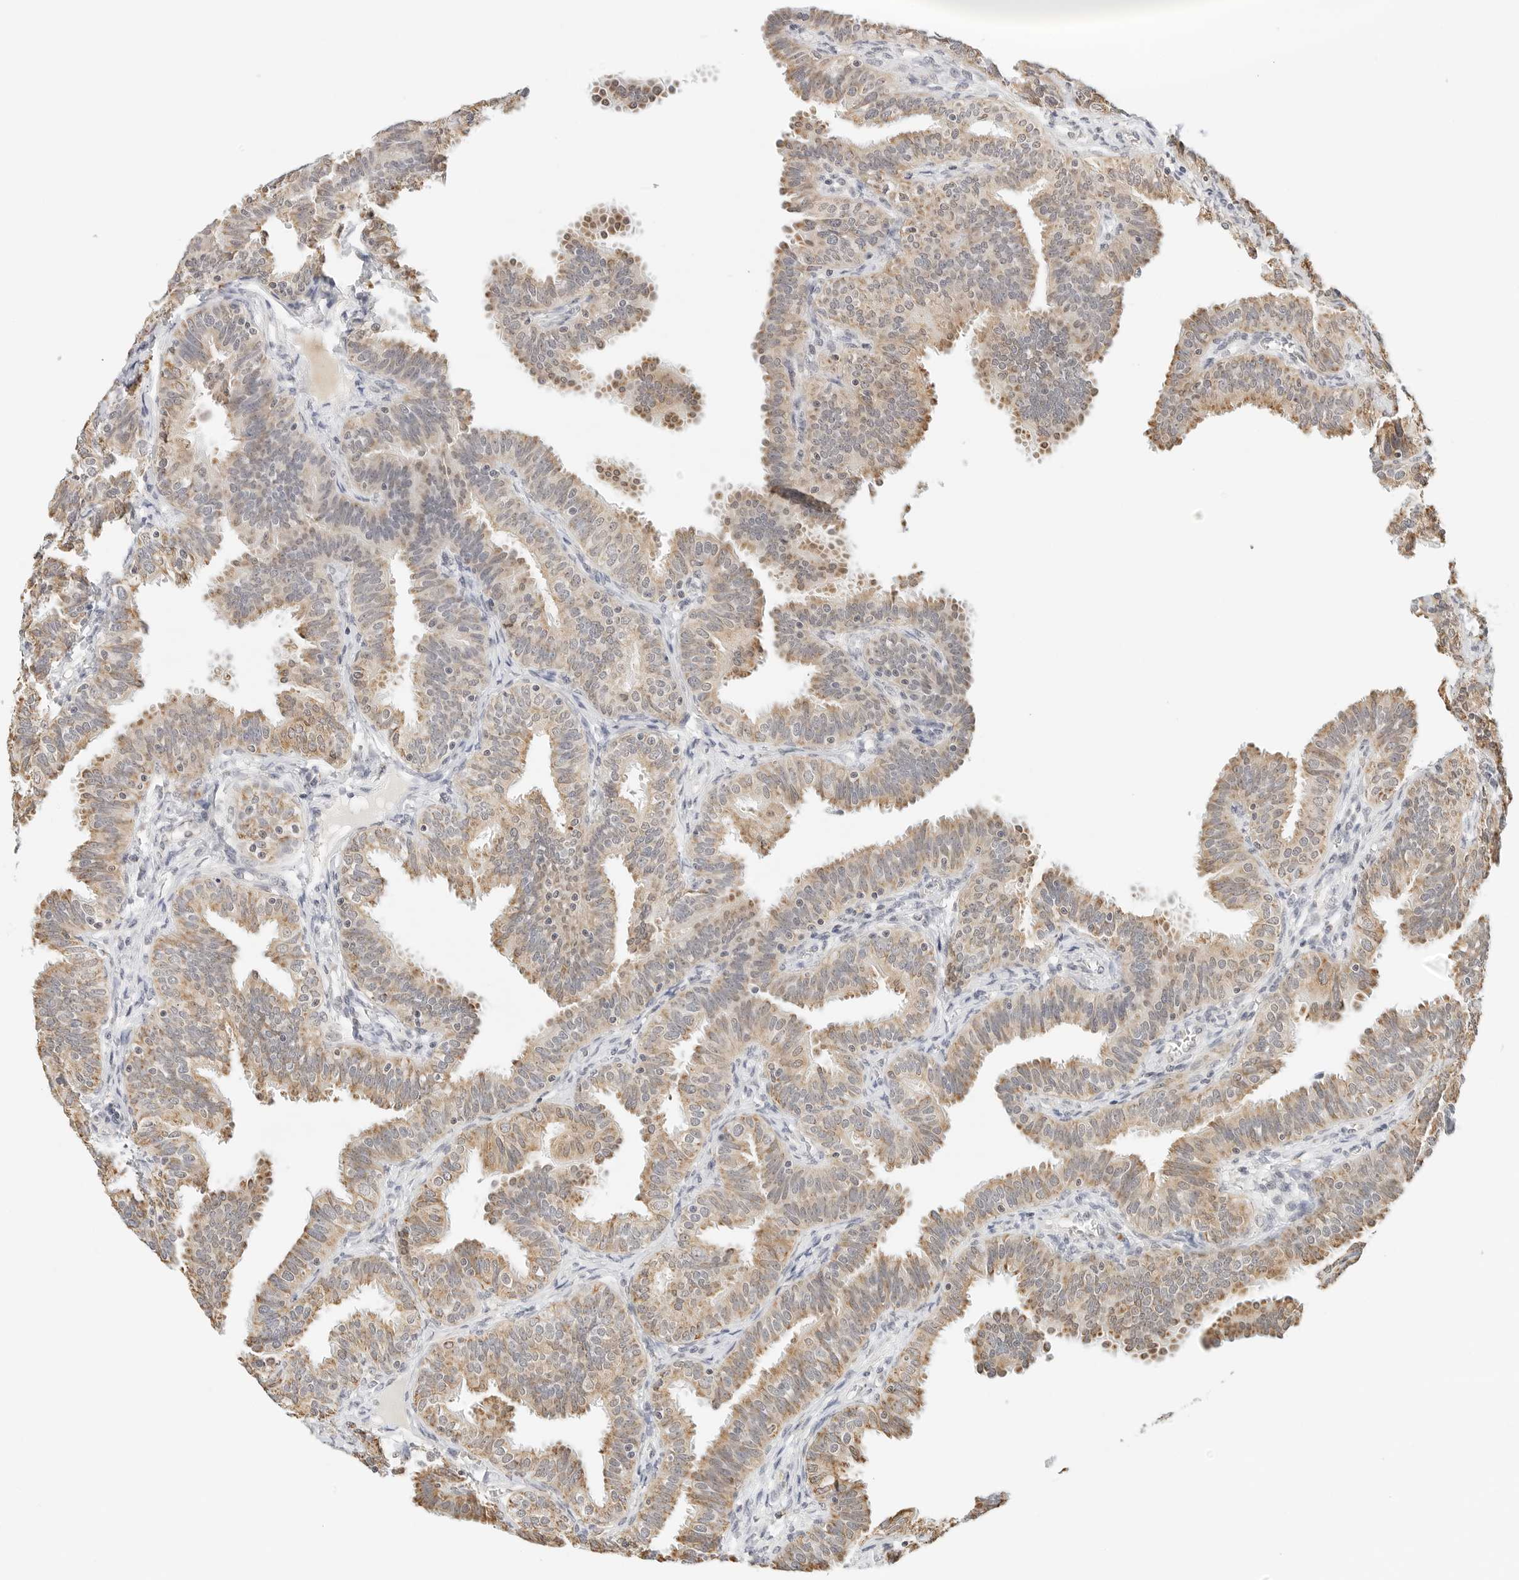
{"staining": {"intensity": "moderate", "quantity": "25%-75%", "location": "cytoplasmic/membranous"}, "tissue": "fallopian tube", "cell_type": "Glandular cells", "image_type": "normal", "snomed": [{"axis": "morphology", "description": "Normal tissue, NOS"}, {"axis": "topography", "description": "Fallopian tube"}], "caption": "Immunohistochemistry (IHC) image of normal human fallopian tube stained for a protein (brown), which shows medium levels of moderate cytoplasmic/membranous expression in about 25%-75% of glandular cells.", "gene": "ATL1", "patient": {"sex": "female", "age": 35}}